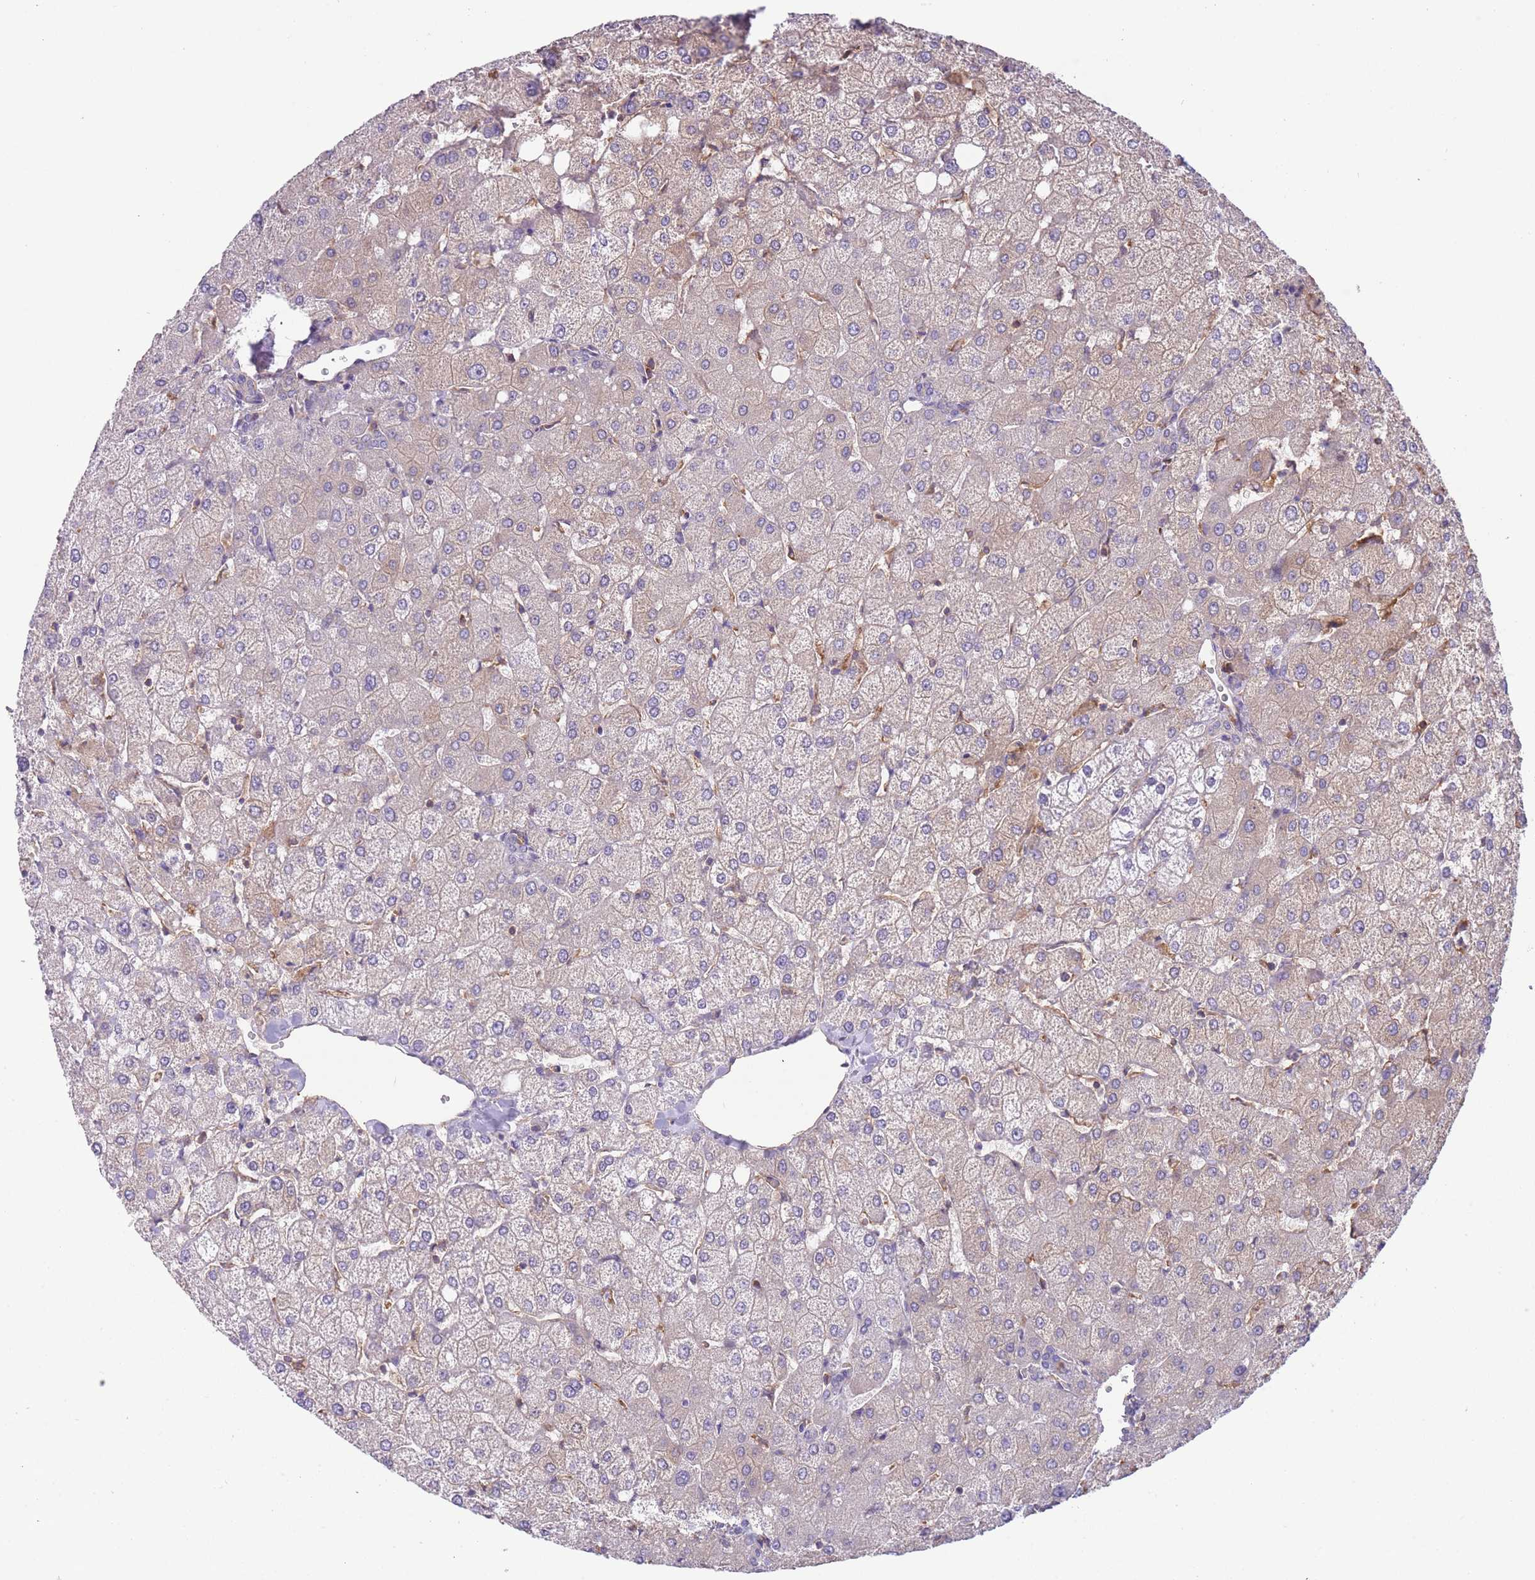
{"staining": {"intensity": "negative", "quantity": "none", "location": "none"}, "tissue": "liver", "cell_type": "Cholangiocytes", "image_type": "normal", "snomed": [{"axis": "morphology", "description": "Normal tissue, NOS"}, {"axis": "topography", "description": "Liver"}], "caption": "A photomicrograph of liver stained for a protein demonstrates no brown staining in cholangiocytes. Brightfield microscopy of immunohistochemistry (IHC) stained with DAB (3,3'-diaminobenzidine) (brown) and hematoxylin (blue), captured at high magnification.", "gene": "PRKAR1A", "patient": {"sex": "female", "age": 54}}